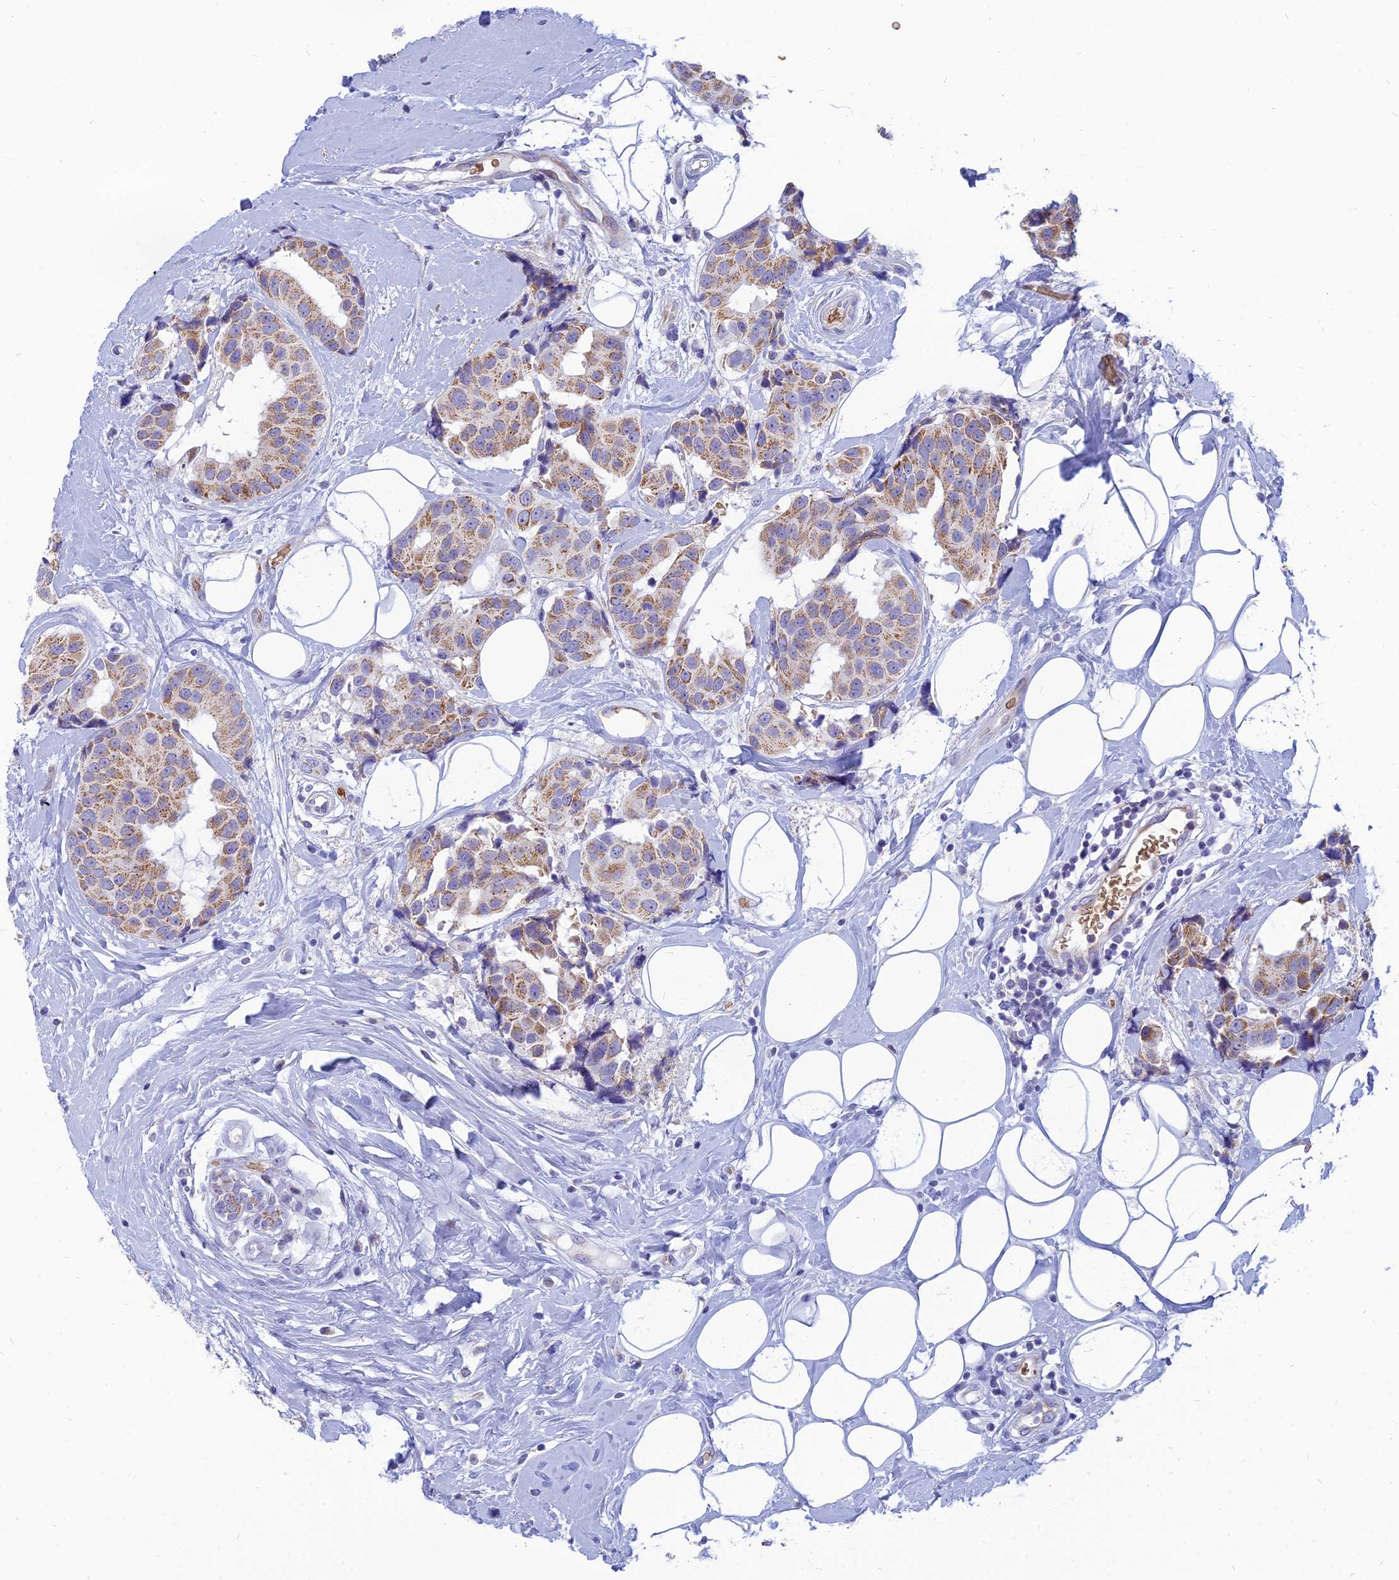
{"staining": {"intensity": "moderate", "quantity": ">75%", "location": "cytoplasmic/membranous"}, "tissue": "breast cancer", "cell_type": "Tumor cells", "image_type": "cancer", "snomed": [{"axis": "morphology", "description": "Normal tissue, NOS"}, {"axis": "morphology", "description": "Duct carcinoma"}, {"axis": "topography", "description": "Breast"}], "caption": "The histopathology image exhibits immunohistochemical staining of infiltrating ductal carcinoma (breast). There is moderate cytoplasmic/membranous staining is seen in about >75% of tumor cells.", "gene": "HHAT", "patient": {"sex": "female", "age": 39}}